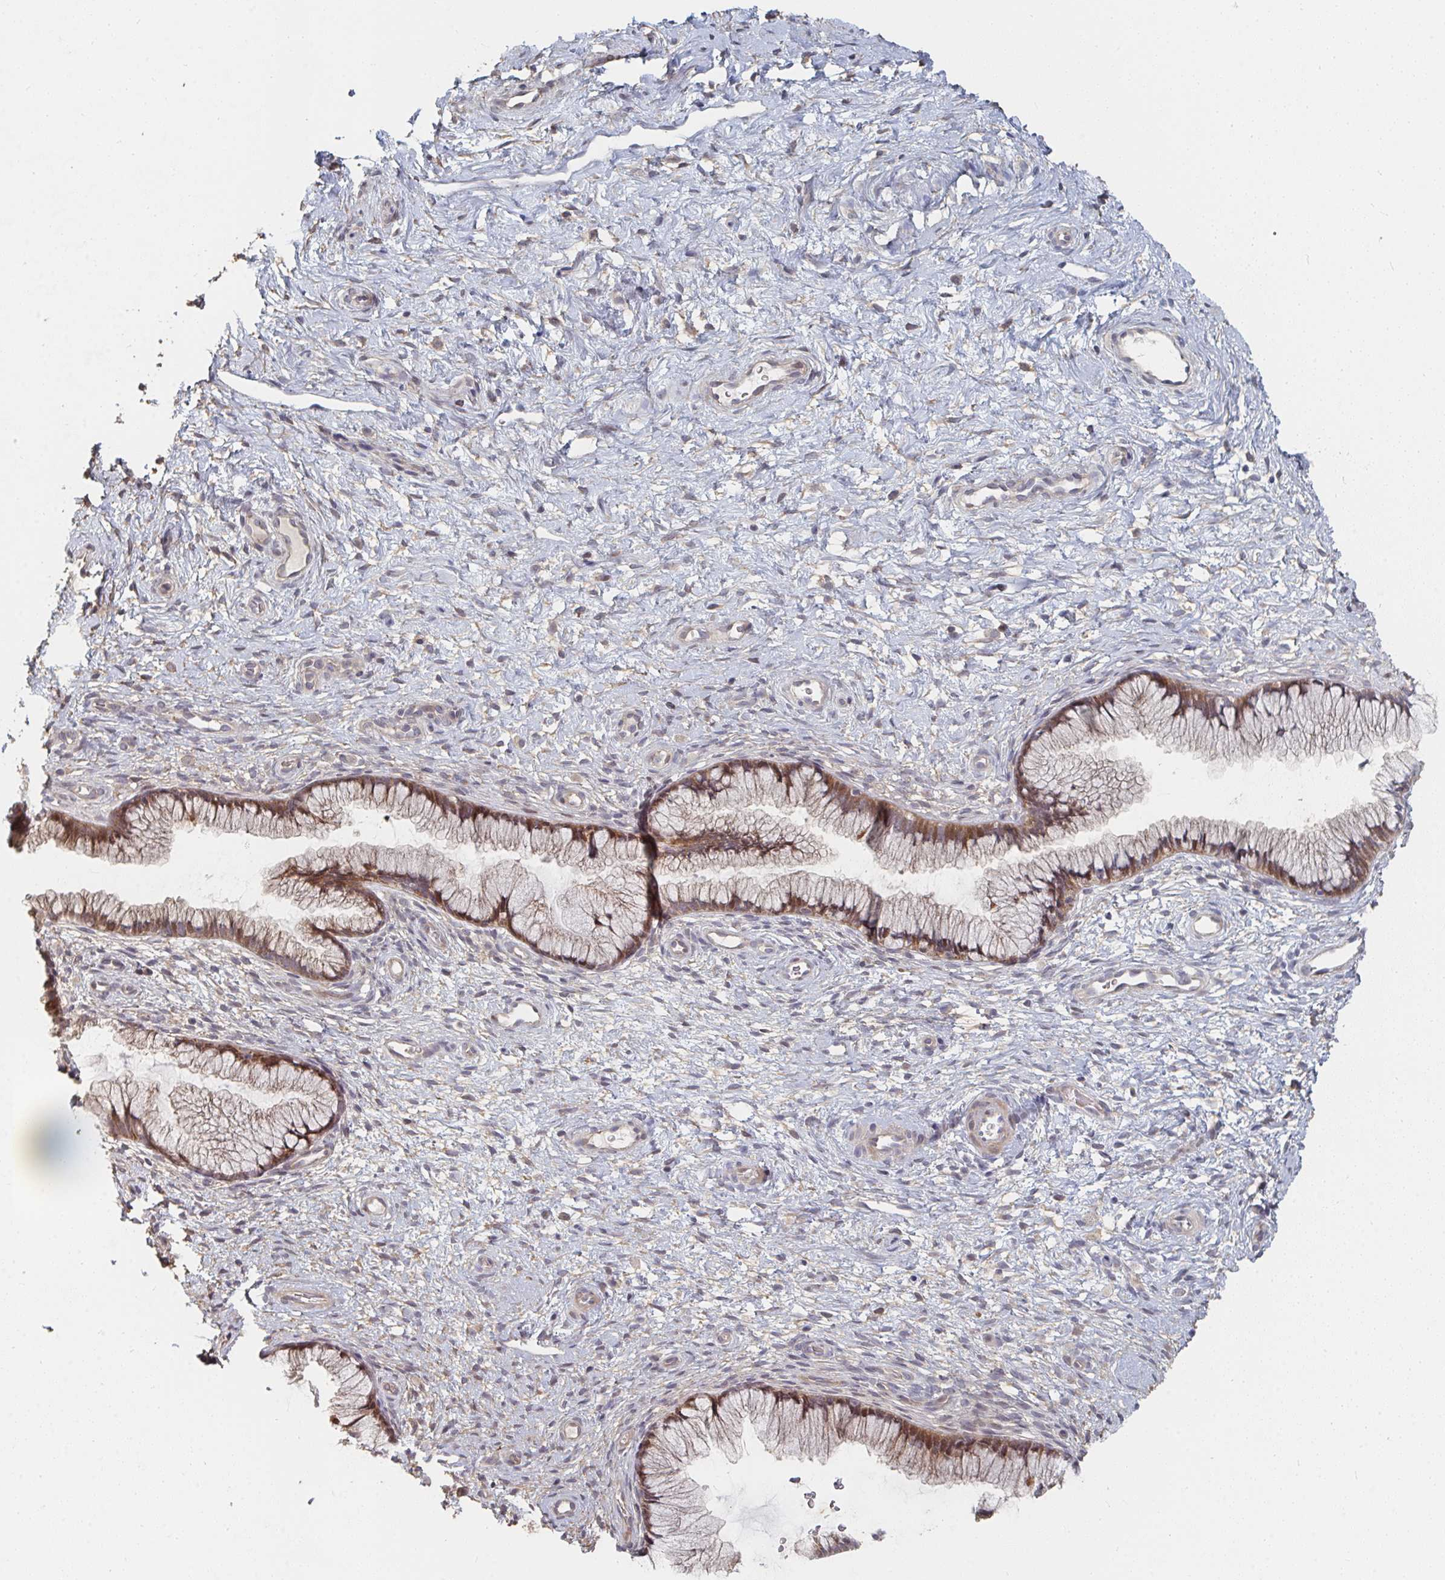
{"staining": {"intensity": "moderate", "quantity": ">75%", "location": "cytoplasmic/membranous"}, "tissue": "cervix", "cell_type": "Glandular cells", "image_type": "normal", "snomed": [{"axis": "morphology", "description": "Normal tissue, NOS"}, {"axis": "topography", "description": "Cervix"}], "caption": "IHC photomicrograph of normal cervix: cervix stained using IHC demonstrates medium levels of moderate protein expression localized specifically in the cytoplasmic/membranous of glandular cells, appearing as a cytoplasmic/membranous brown color.", "gene": "PTEN", "patient": {"sex": "female", "age": 34}}